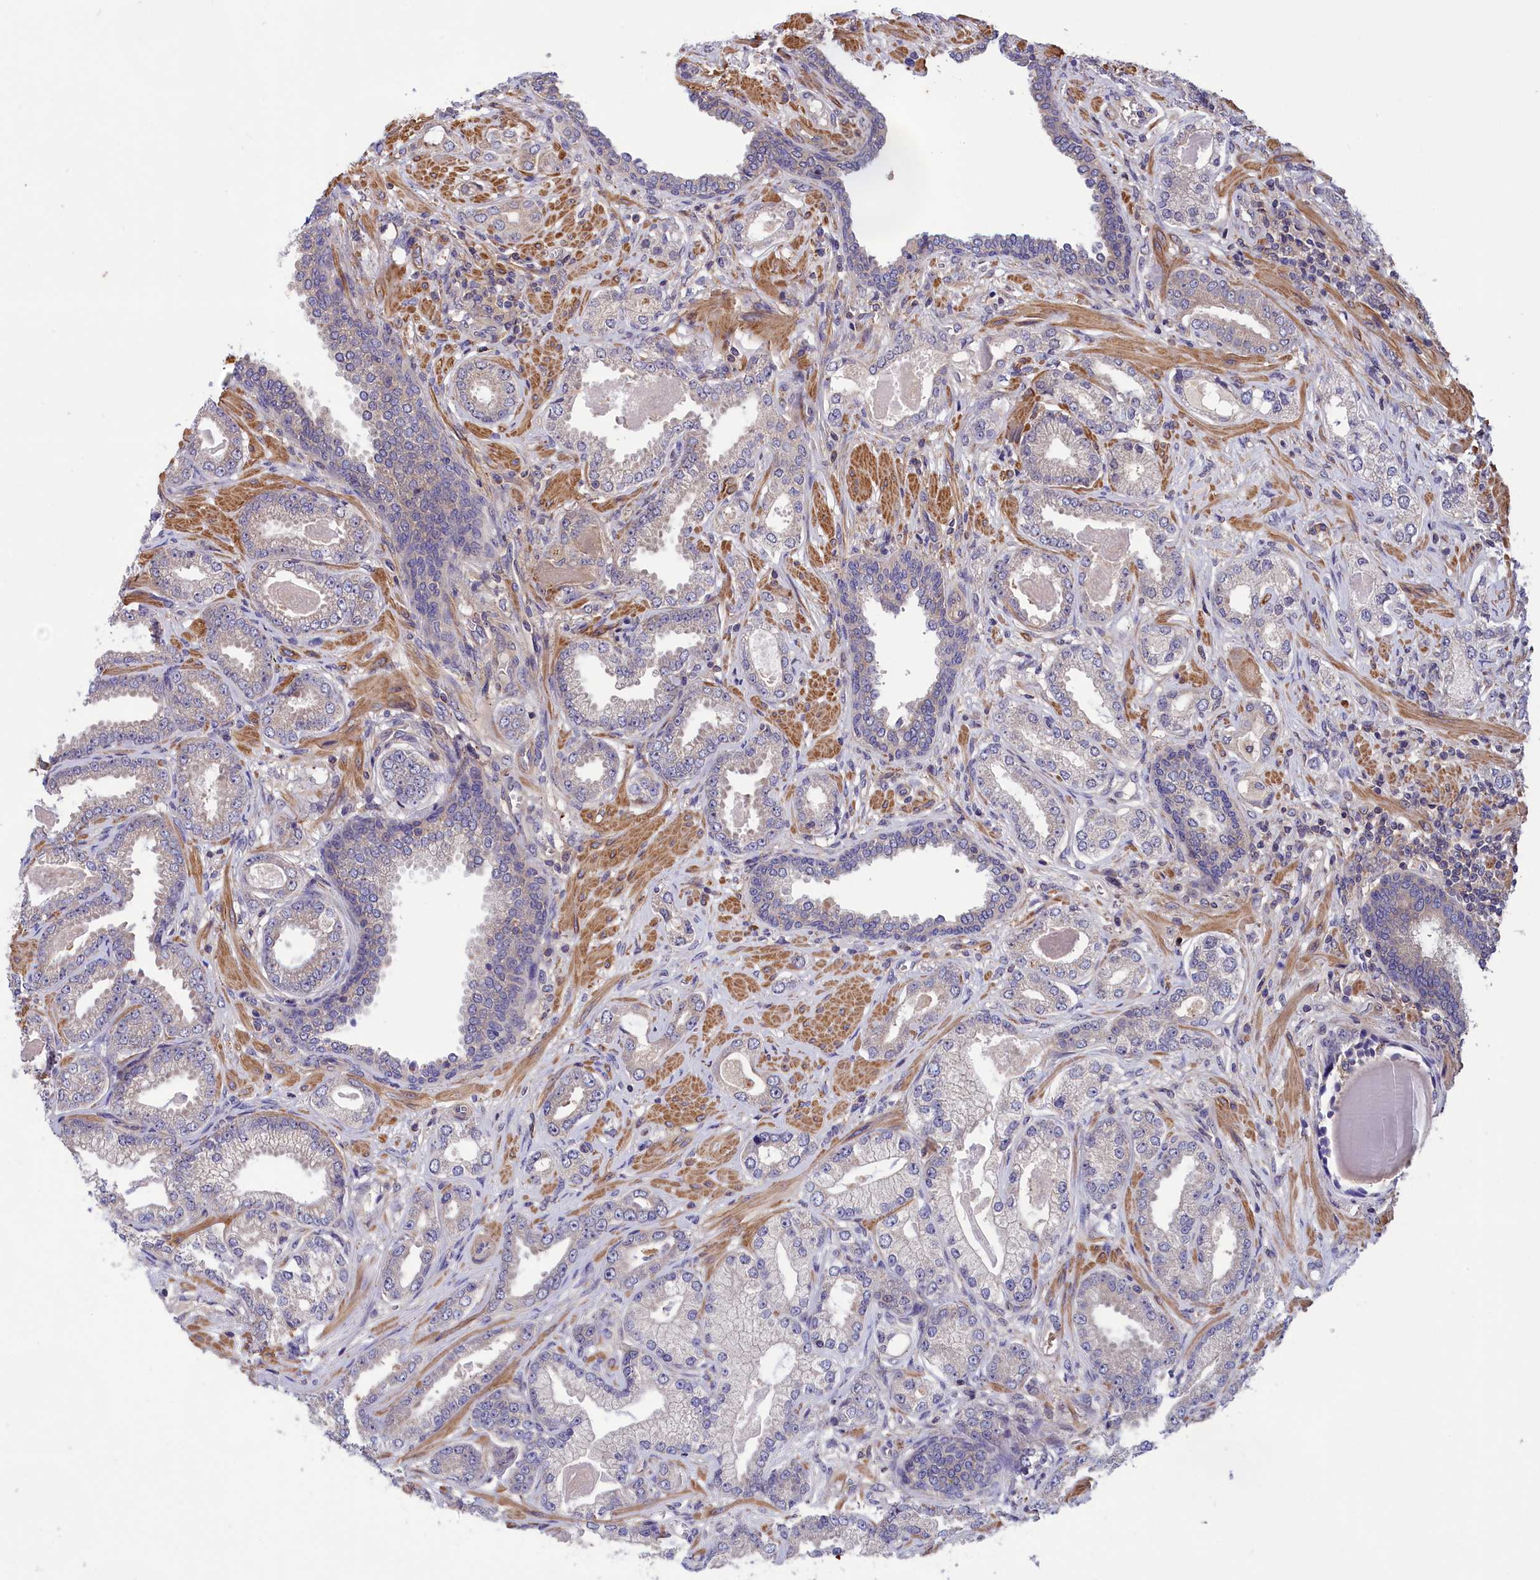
{"staining": {"intensity": "negative", "quantity": "none", "location": "none"}, "tissue": "prostate cancer", "cell_type": "Tumor cells", "image_type": "cancer", "snomed": [{"axis": "morphology", "description": "Adenocarcinoma, Low grade"}, {"axis": "topography", "description": "Prostate"}], "caption": "This is an immunohistochemistry image of prostate adenocarcinoma (low-grade). There is no expression in tumor cells.", "gene": "AMDHD2", "patient": {"sex": "male", "age": 64}}